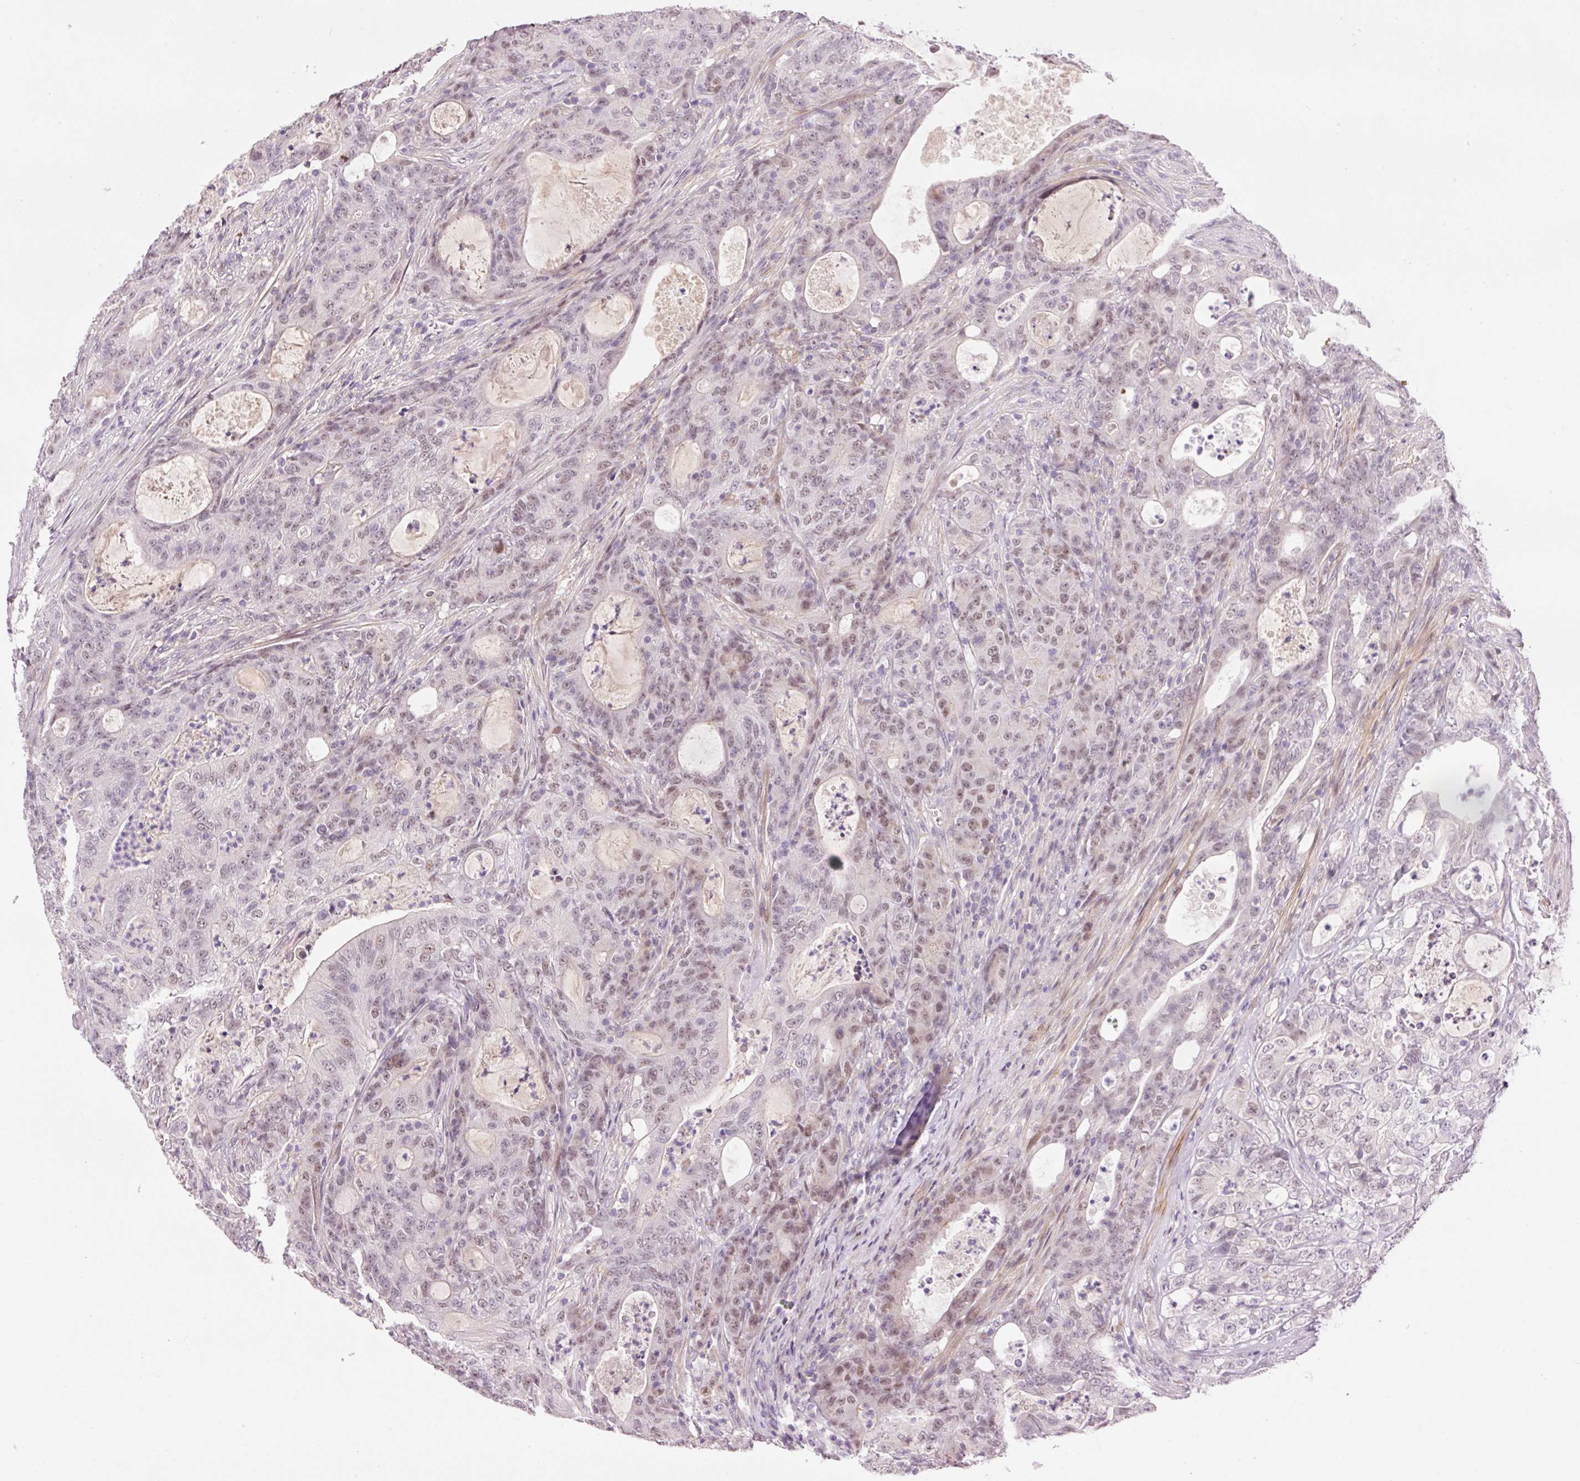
{"staining": {"intensity": "weak", "quantity": "25%-75%", "location": "nuclear"}, "tissue": "colorectal cancer", "cell_type": "Tumor cells", "image_type": "cancer", "snomed": [{"axis": "morphology", "description": "Adenocarcinoma, NOS"}, {"axis": "topography", "description": "Colon"}], "caption": "Immunohistochemical staining of human colorectal cancer (adenocarcinoma) shows low levels of weak nuclear expression in approximately 25%-75% of tumor cells.", "gene": "HNF1A", "patient": {"sex": "male", "age": 83}}